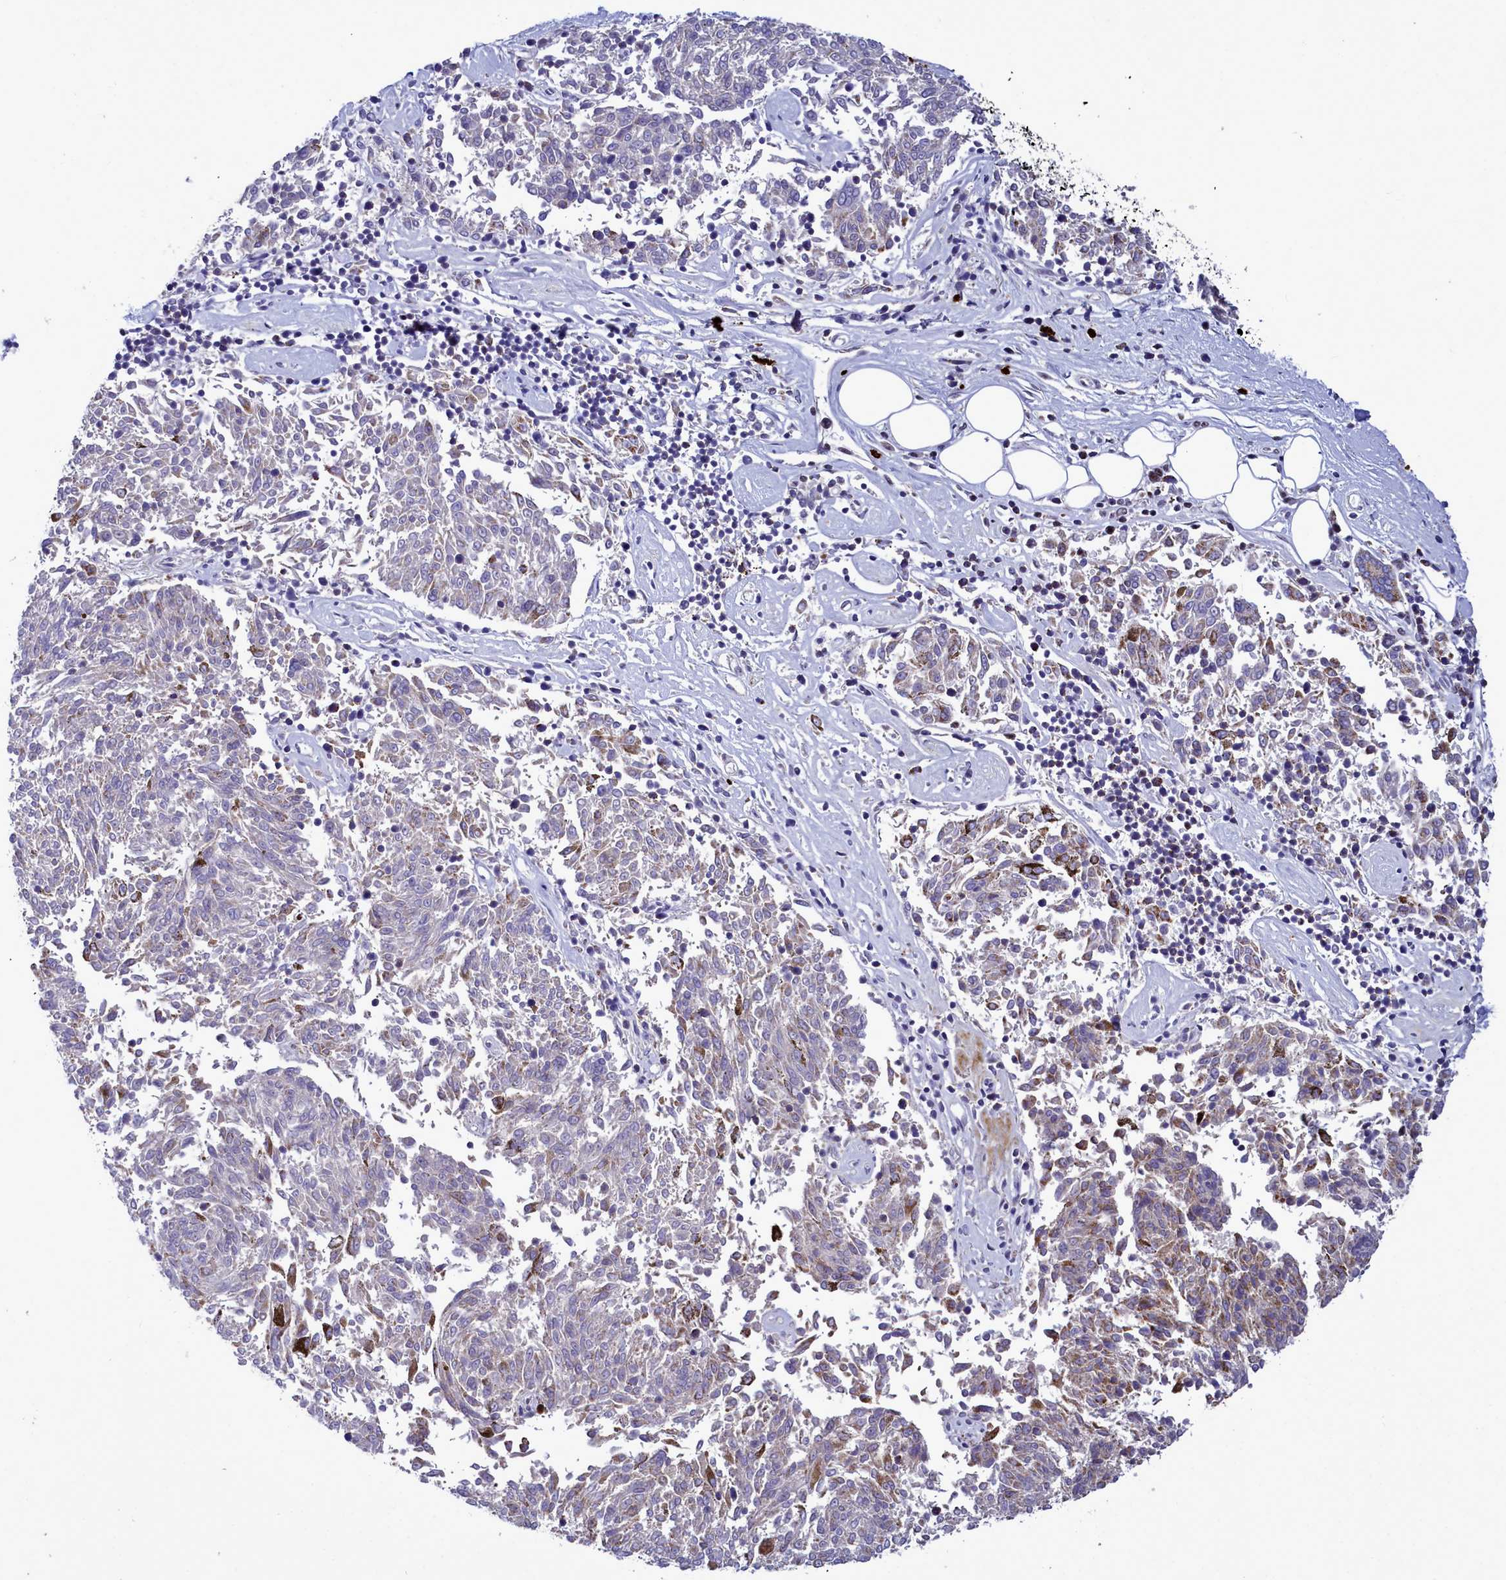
{"staining": {"intensity": "moderate", "quantity": "<25%", "location": "cytoplasmic/membranous"}, "tissue": "melanoma", "cell_type": "Tumor cells", "image_type": "cancer", "snomed": [{"axis": "morphology", "description": "Malignant melanoma, NOS"}, {"axis": "topography", "description": "Skin"}], "caption": "Approximately <25% of tumor cells in malignant melanoma show moderate cytoplasmic/membranous protein staining as visualized by brown immunohistochemical staining.", "gene": "POM121L2", "patient": {"sex": "female", "age": 72}}